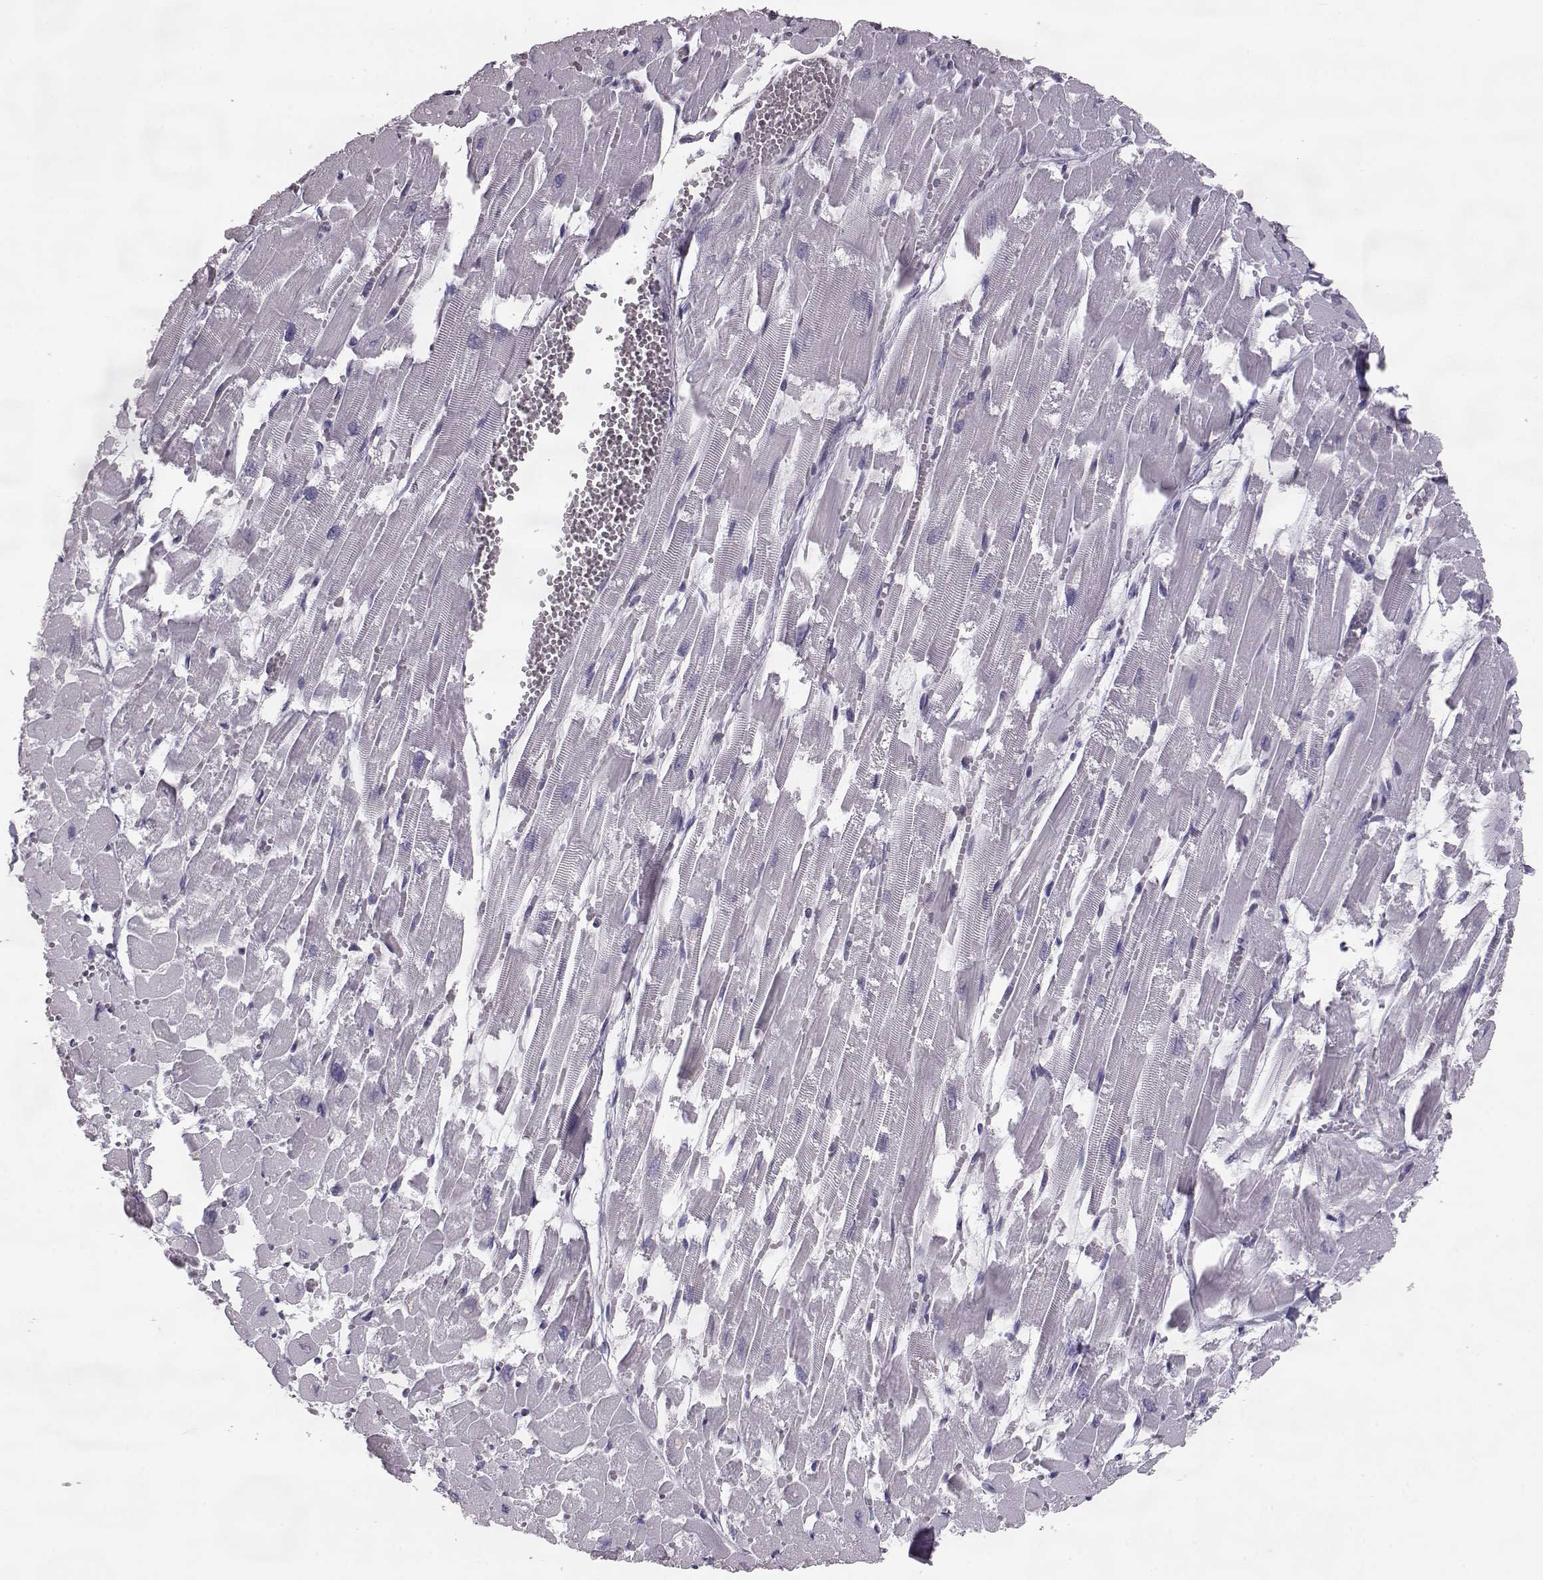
{"staining": {"intensity": "weak", "quantity": "25%-75%", "location": "cytoplasmic/membranous"}, "tissue": "heart muscle", "cell_type": "Cardiomyocytes", "image_type": "normal", "snomed": [{"axis": "morphology", "description": "Normal tissue, NOS"}, {"axis": "topography", "description": "Heart"}], "caption": "Immunohistochemical staining of unremarkable heart muscle displays low levels of weak cytoplasmic/membranous positivity in approximately 25%-75% of cardiomyocytes.", "gene": "ELOVL5", "patient": {"sex": "female", "age": 52}}